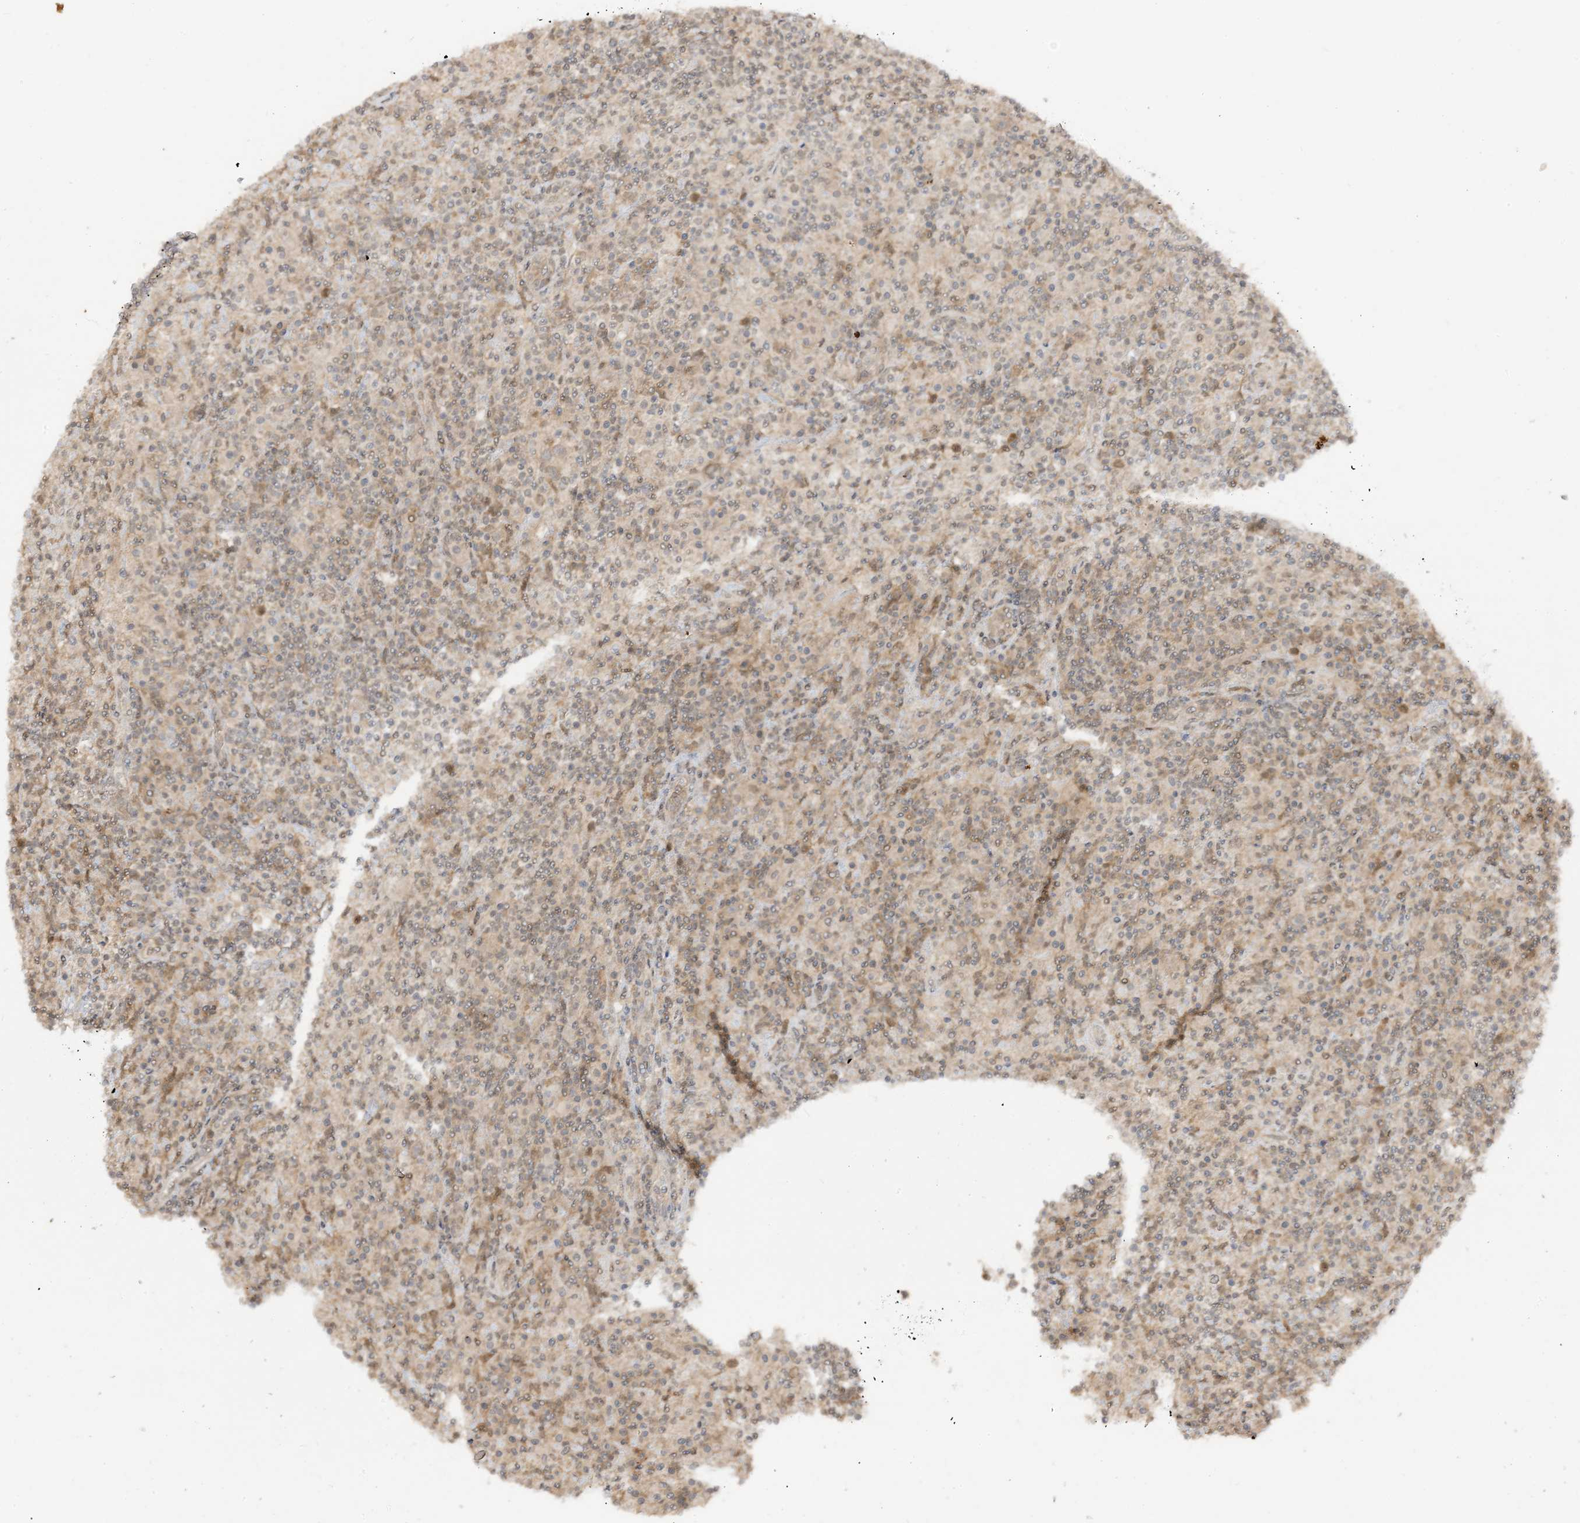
{"staining": {"intensity": "negative", "quantity": "none", "location": "none"}, "tissue": "lymphoma", "cell_type": "Tumor cells", "image_type": "cancer", "snomed": [{"axis": "morphology", "description": "Hodgkin's disease, NOS"}, {"axis": "topography", "description": "Lymph node"}], "caption": "A histopathology image of Hodgkin's disease stained for a protein exhibits no brown staining in tumor cells.", "gene": "TBCC", "patient": {"sex": "male", "age": 70}}